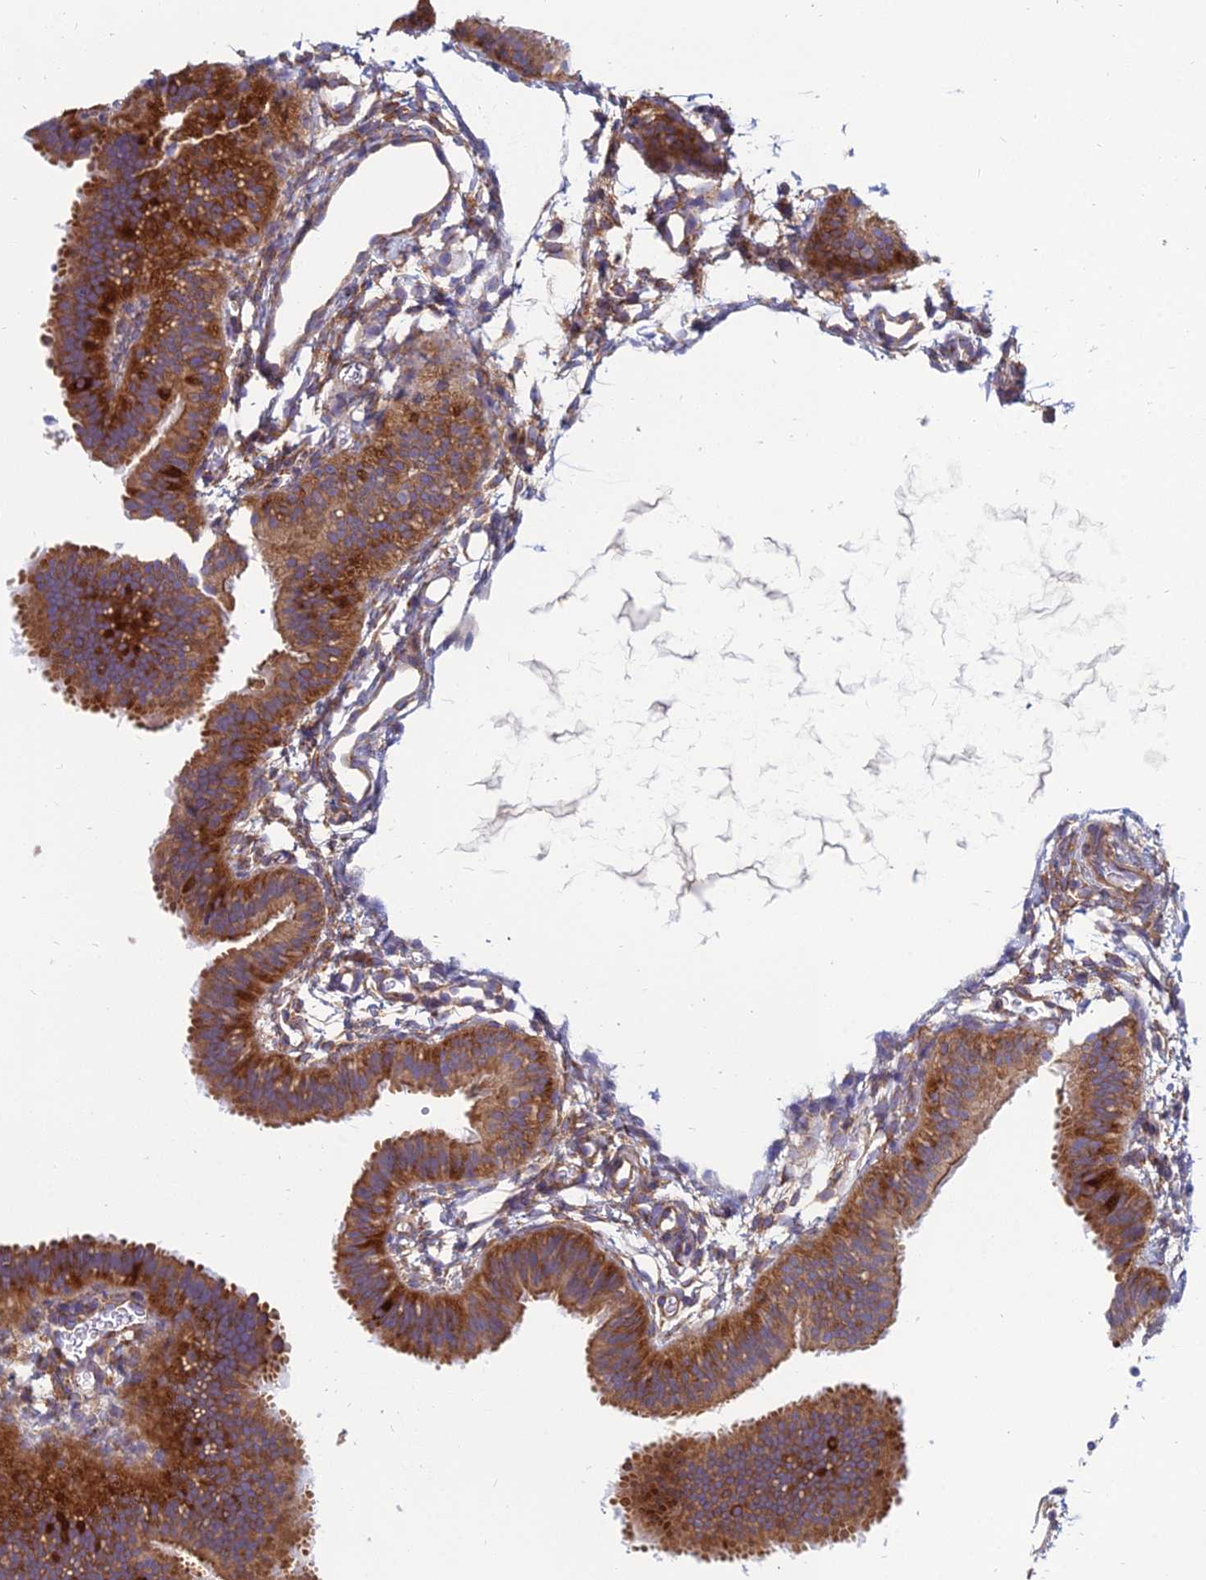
{"staining": {"intensity": "strong", "quantity": ">75%", "location": "cytoplasmic/membranous"}, "tissue": "fallopian tube", "cell_type": "Glandular cells", "image_type": "normal", "snomed": [{"axis": "morphology", "description": "Normal tissue, NOS"}, {"axis": "topography", "description": "Fallopian tube"}], "caption": "A micrograph of fallopian tube stained for a protein reveals strong cytoplasmic/membranous brown staining in glandular cells.", "gene": "TXLNA", "patient": {"sex": "female", "age": 35}}